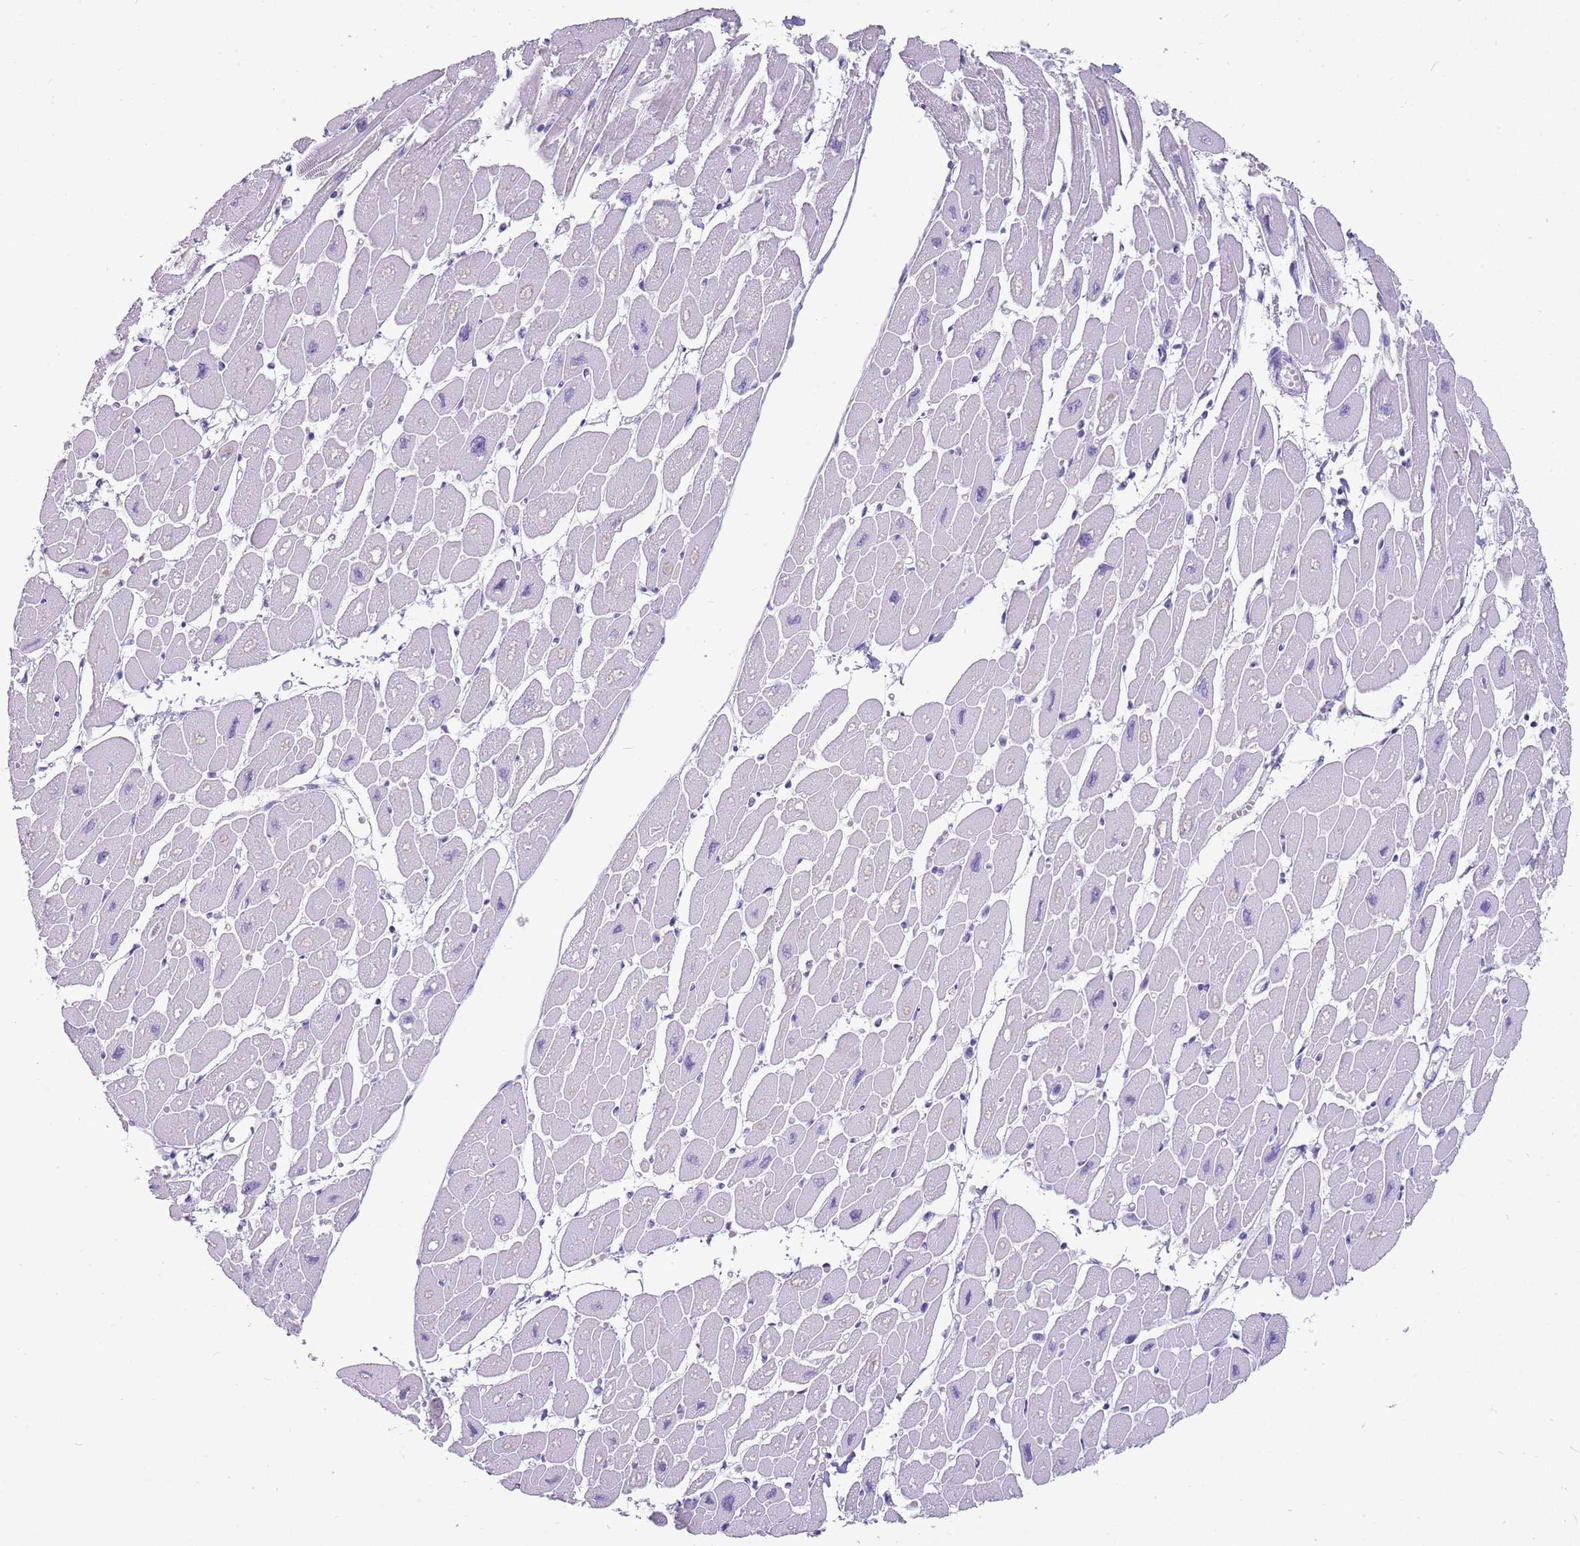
{"staining": {"intensity": "negative", "quantity": "none", "location": "none"}, "tissue": "heart muscle", "cell_type": "Cardiomyocytes", "image_type": "normal", "snomed": [{"axis": "morphology", "description": "Normal tissue, NOS"}, {"axis": "topography", "description": "Heart"}], "caption": "High magnification brightfield microscopy of unremarkable heart muscle stained with DAB (brown) and counterstained with hematoxylin (blue): cardiomyocytes show no significant staining. The staining is performed using DAB (3,3'-diaminobenzidine) brown chromogen with nuclei counter-stained in using hematoxylin.", "gene": "ENSG00000271254", "patient": {"sex": "female", "age": 54}}